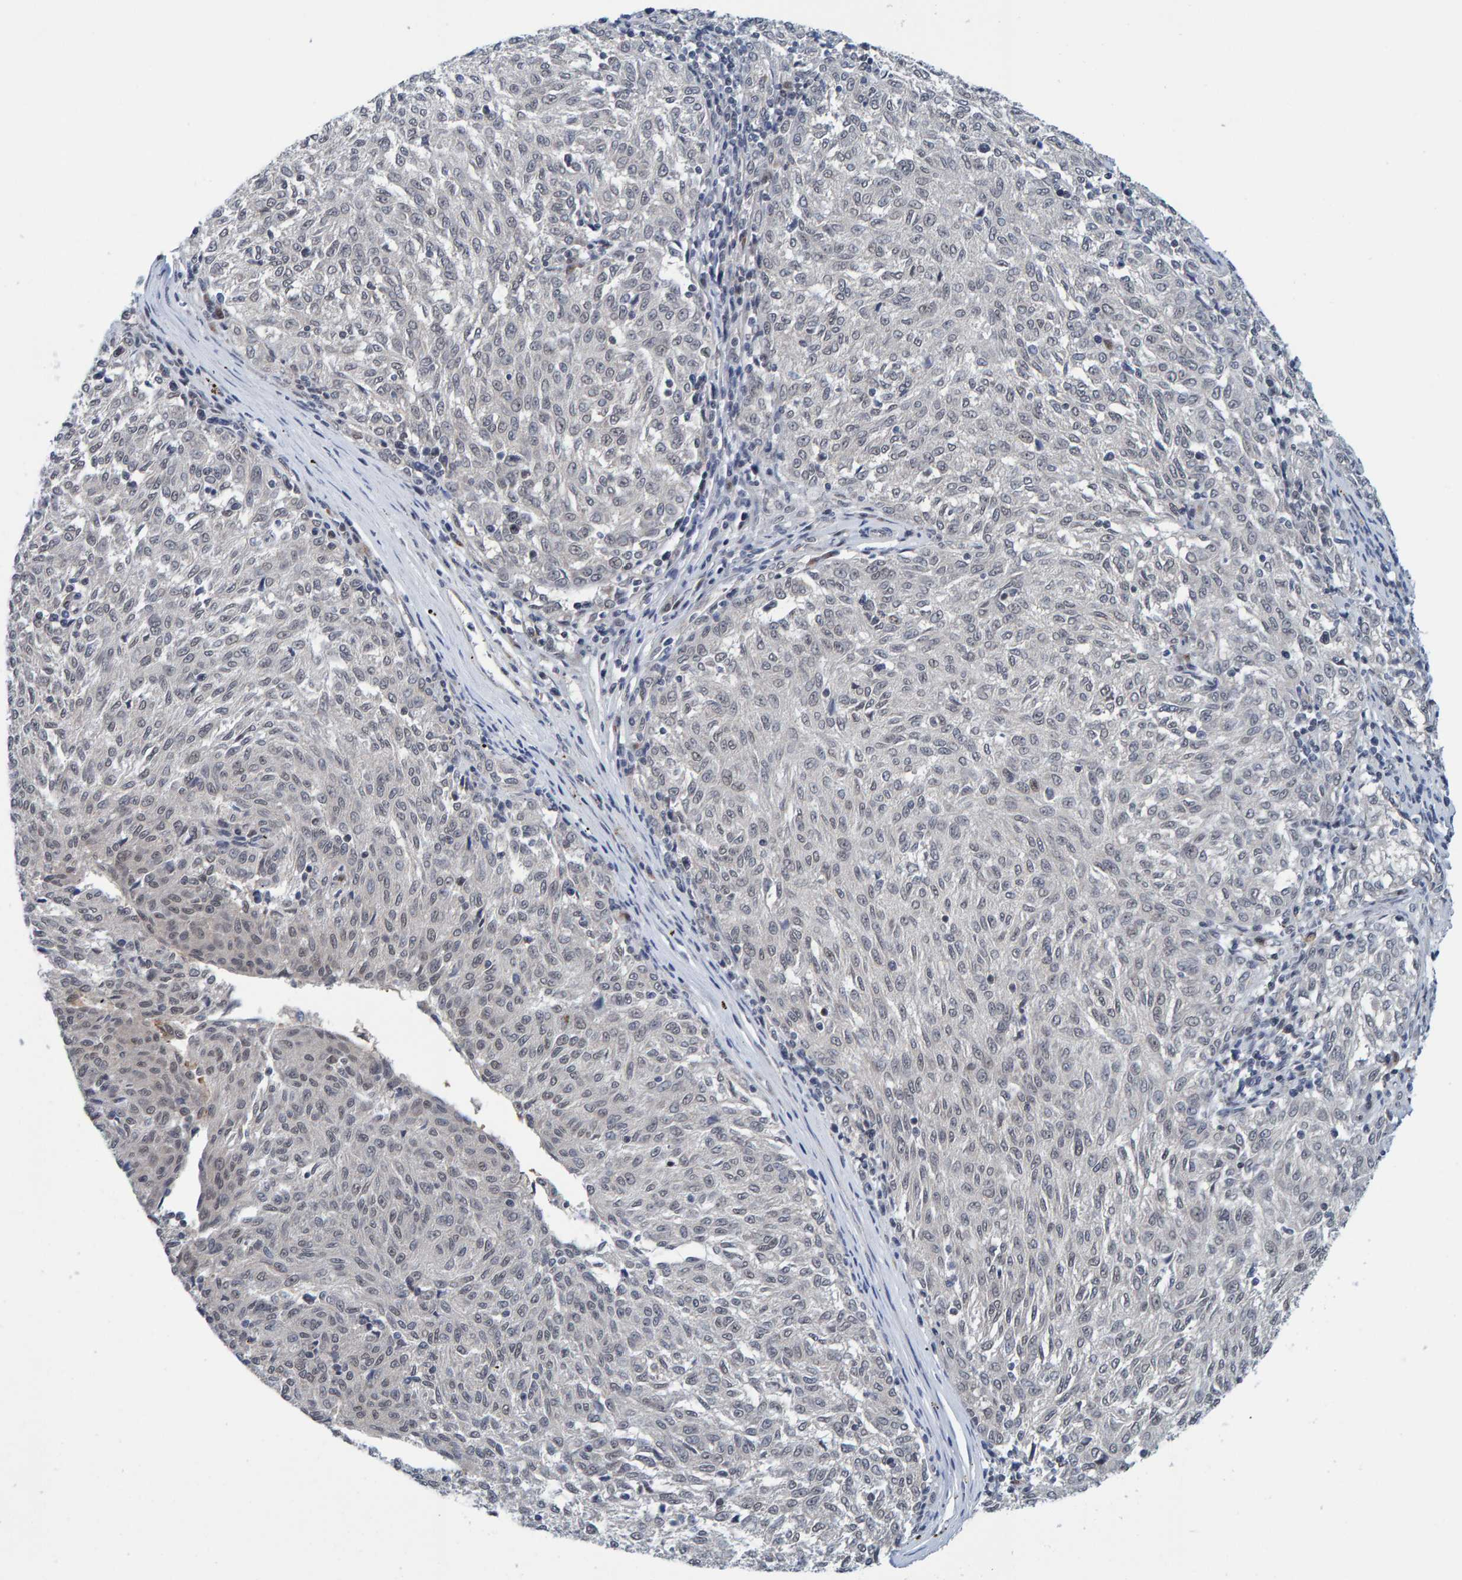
{"staining": {"intensity": "negative", "quantity": "none", "location": "none"}, "tissue": "melanoma", "cell_type": "Tumor cells", "image_type": "cancer", "snomed": [{"axis": "morphology", "description": "Malignant melanoma, NOS"}, {"axis": "topography", "description": "Skin"}], "caption": "Tumor cells show no significant protein positivity in malignant melanoma.", "gene": "SCRN2", "patient": {"sex": "female", "age": 72}}